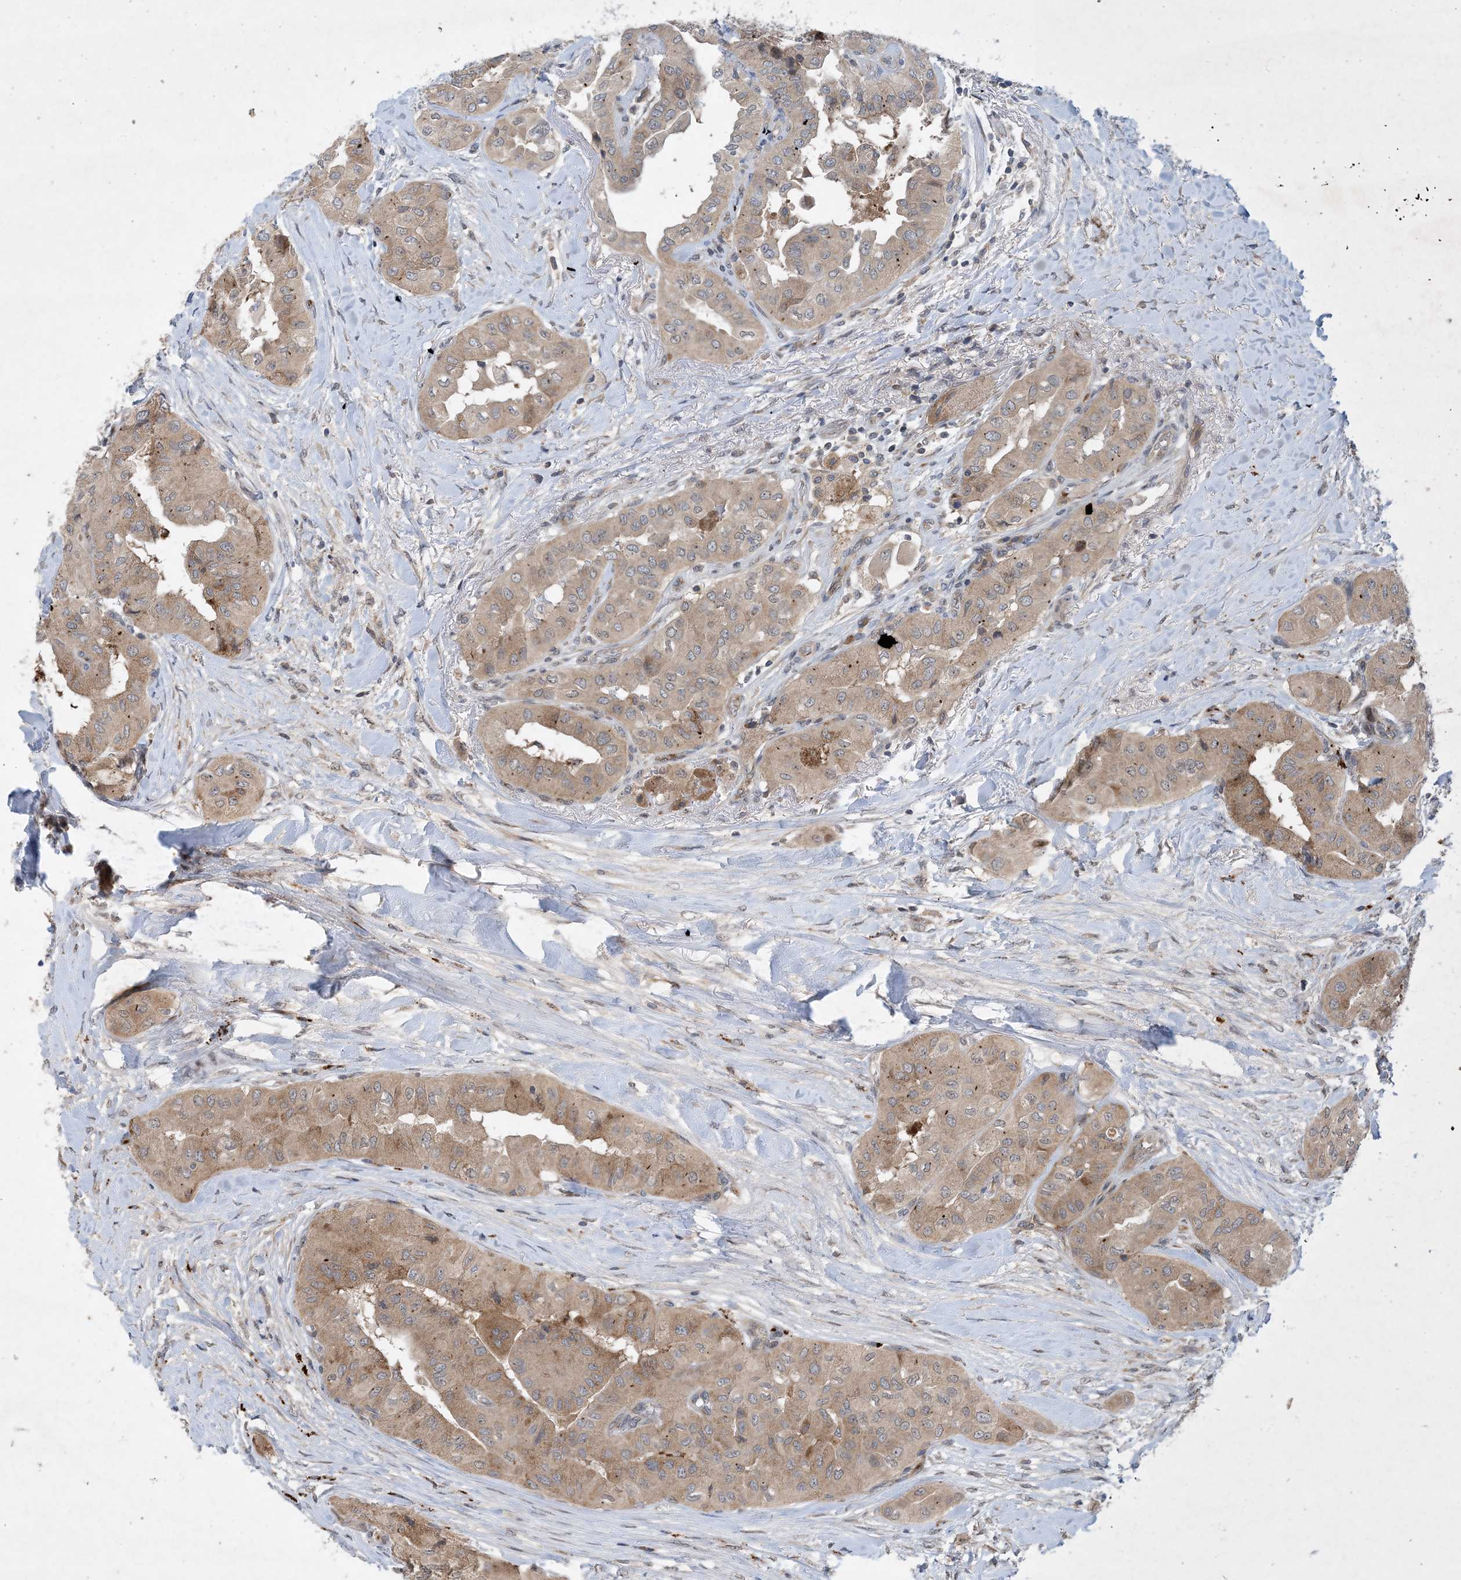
{"staining": {"intensity": "moderate", "quantity": ">75%", "location": "cytoplasmic/membranous"}, "tissue": "thyroid cancer", "cell_type": "Tumor cells", "image_type": "cancer", "snomed": [{"axis": "morphology", "description": "Papillary adenocarcinoma, NOS"}, {"axis": "topography", "description": "Thyroid gland"}], "caption": "Human thyroid cancer (papillary adenocarcinoma) stained with a brown dye reveals moderate cytoplasmic/membranous positive expression in approximately >75% of tumor cells.", "gene": "TINAG", "patient": {"sex": "female", "age": 59}}